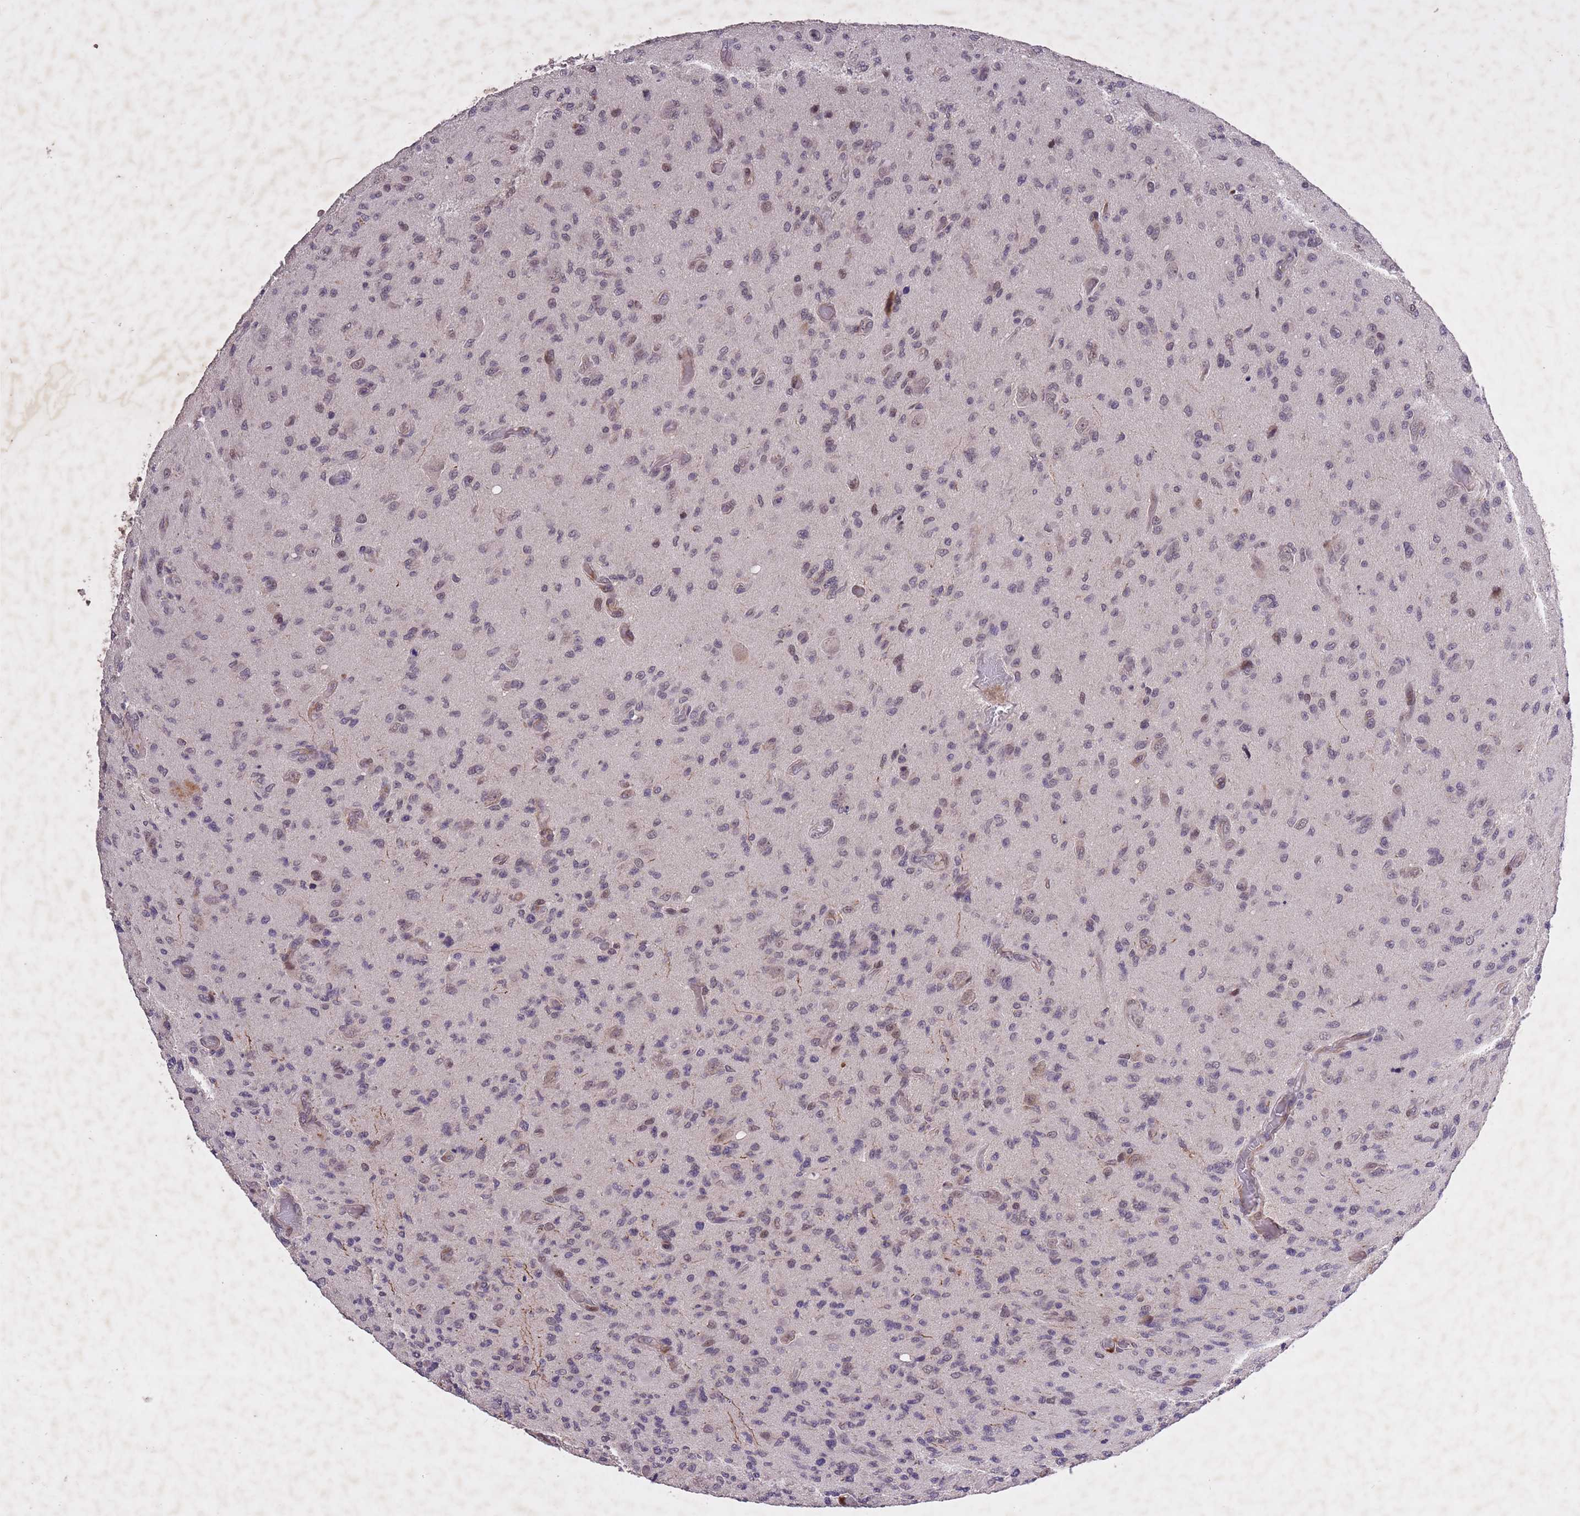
{"staining": {"intensity": "negative", "quantity": "none", "location": "none"}, "tissue": "glioma", "cell_type": "Tumor cells", "image_type": "cancer", "snomed": [{"axis": "morphology", "description": "Glioma, malignant, High grade"}, {"axis": "topography", "description": "Brain"}], "caption": "Glioma was stained to show a protein in brown. There is no significant positivity in tumor cells.", "gene": "CBX6", "patient": {"sex": "male", "age": 36}}